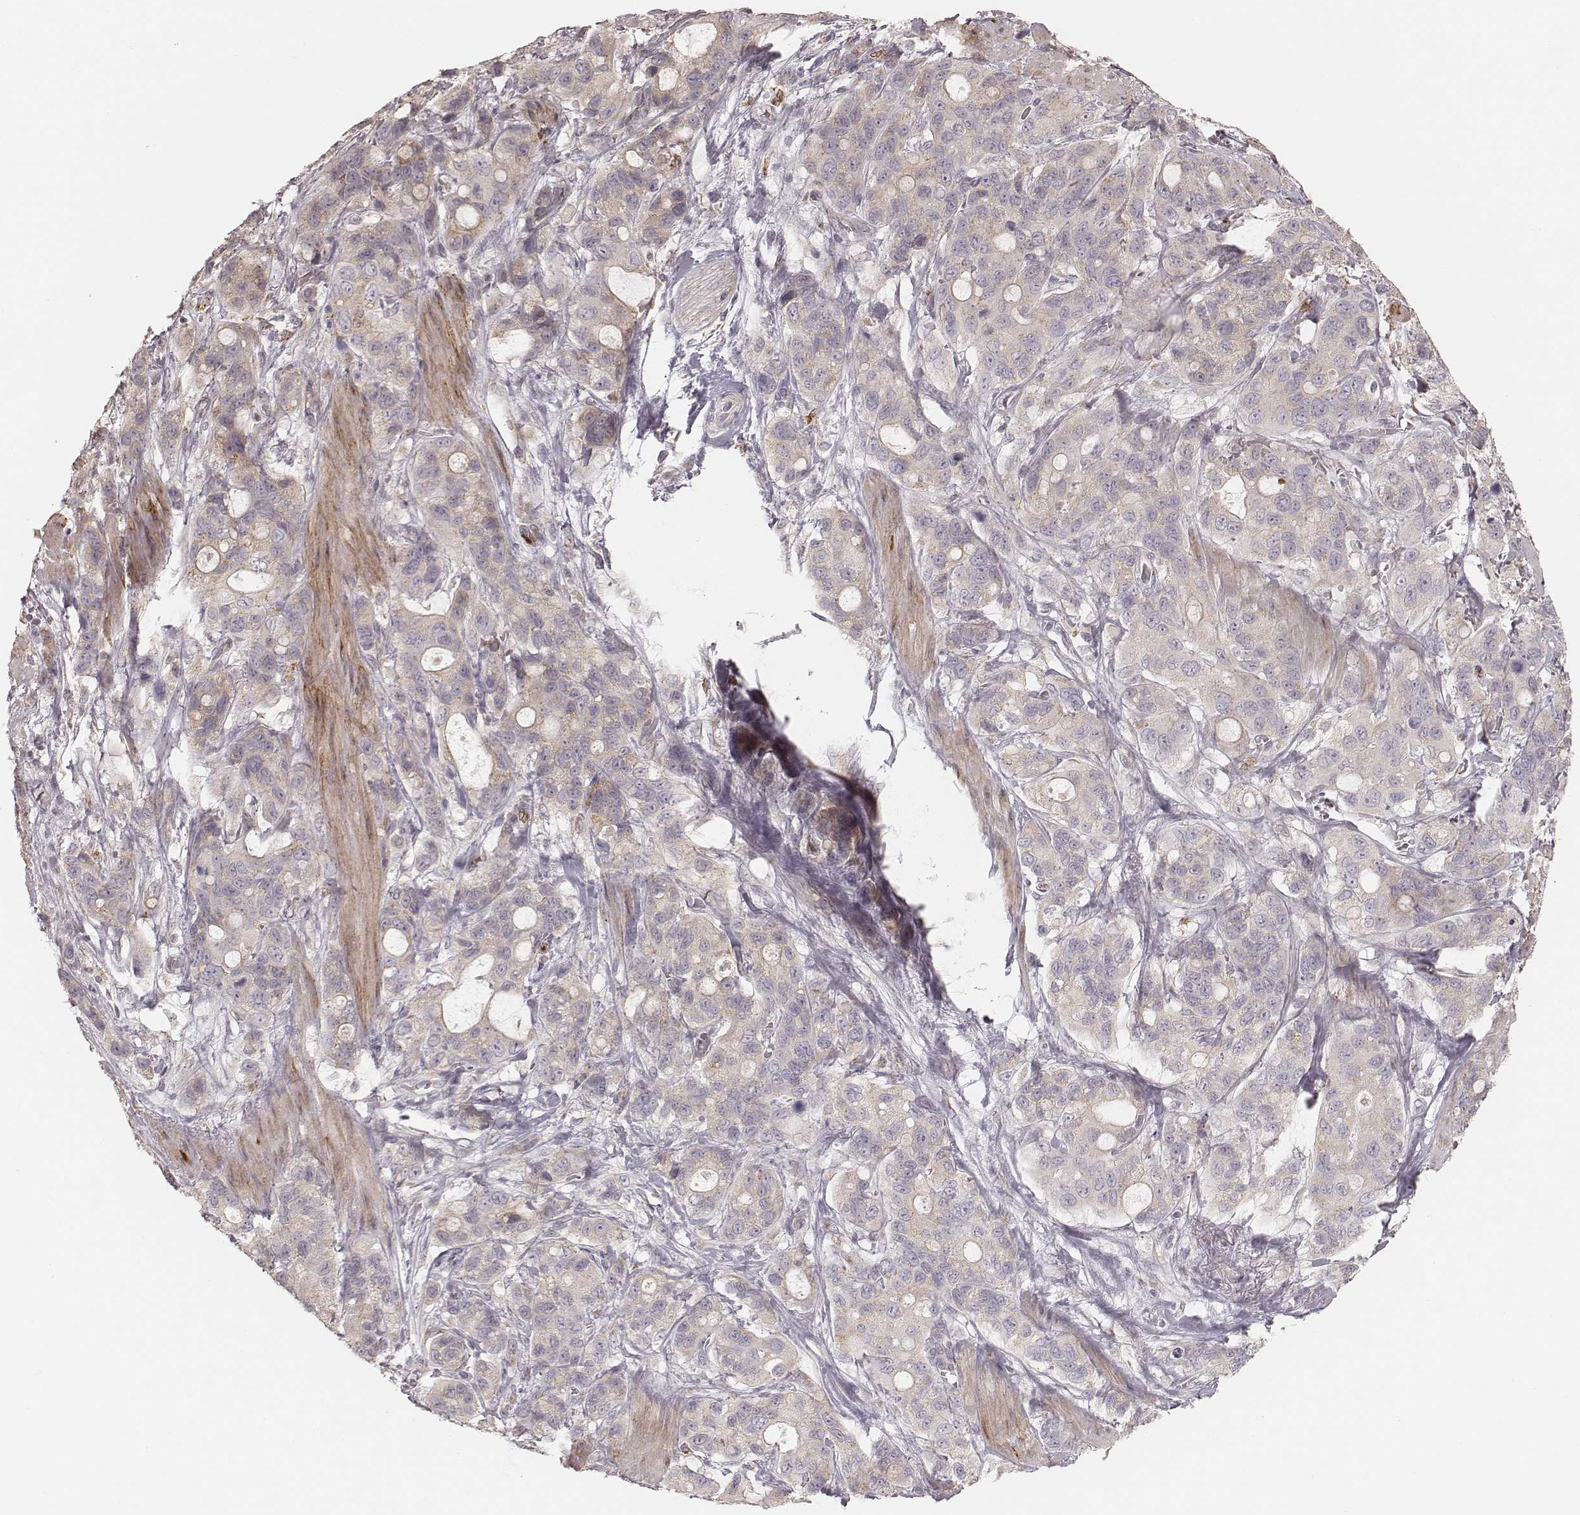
{"staining": {"intensity": "negative", "quantity": "none", "location": "none"}, "tissue": "stomach cancer", "cell_type": "Tumor cells", "image_type": "cancer", "snomed": [{"axis": "morphology", "description": "Adenocarcinoma, NOS"}, {"axis": "topography", "description": "Stomach"}], "caption": "Immunohistochemistry (IHC) image of neoplastic tissue: adenocarcinoma (stomach) stained with DAB reveals no significant protein staining in tumor cells.", "gene": "ABCA7", "patient": {"sex": "male", "age": 63}}